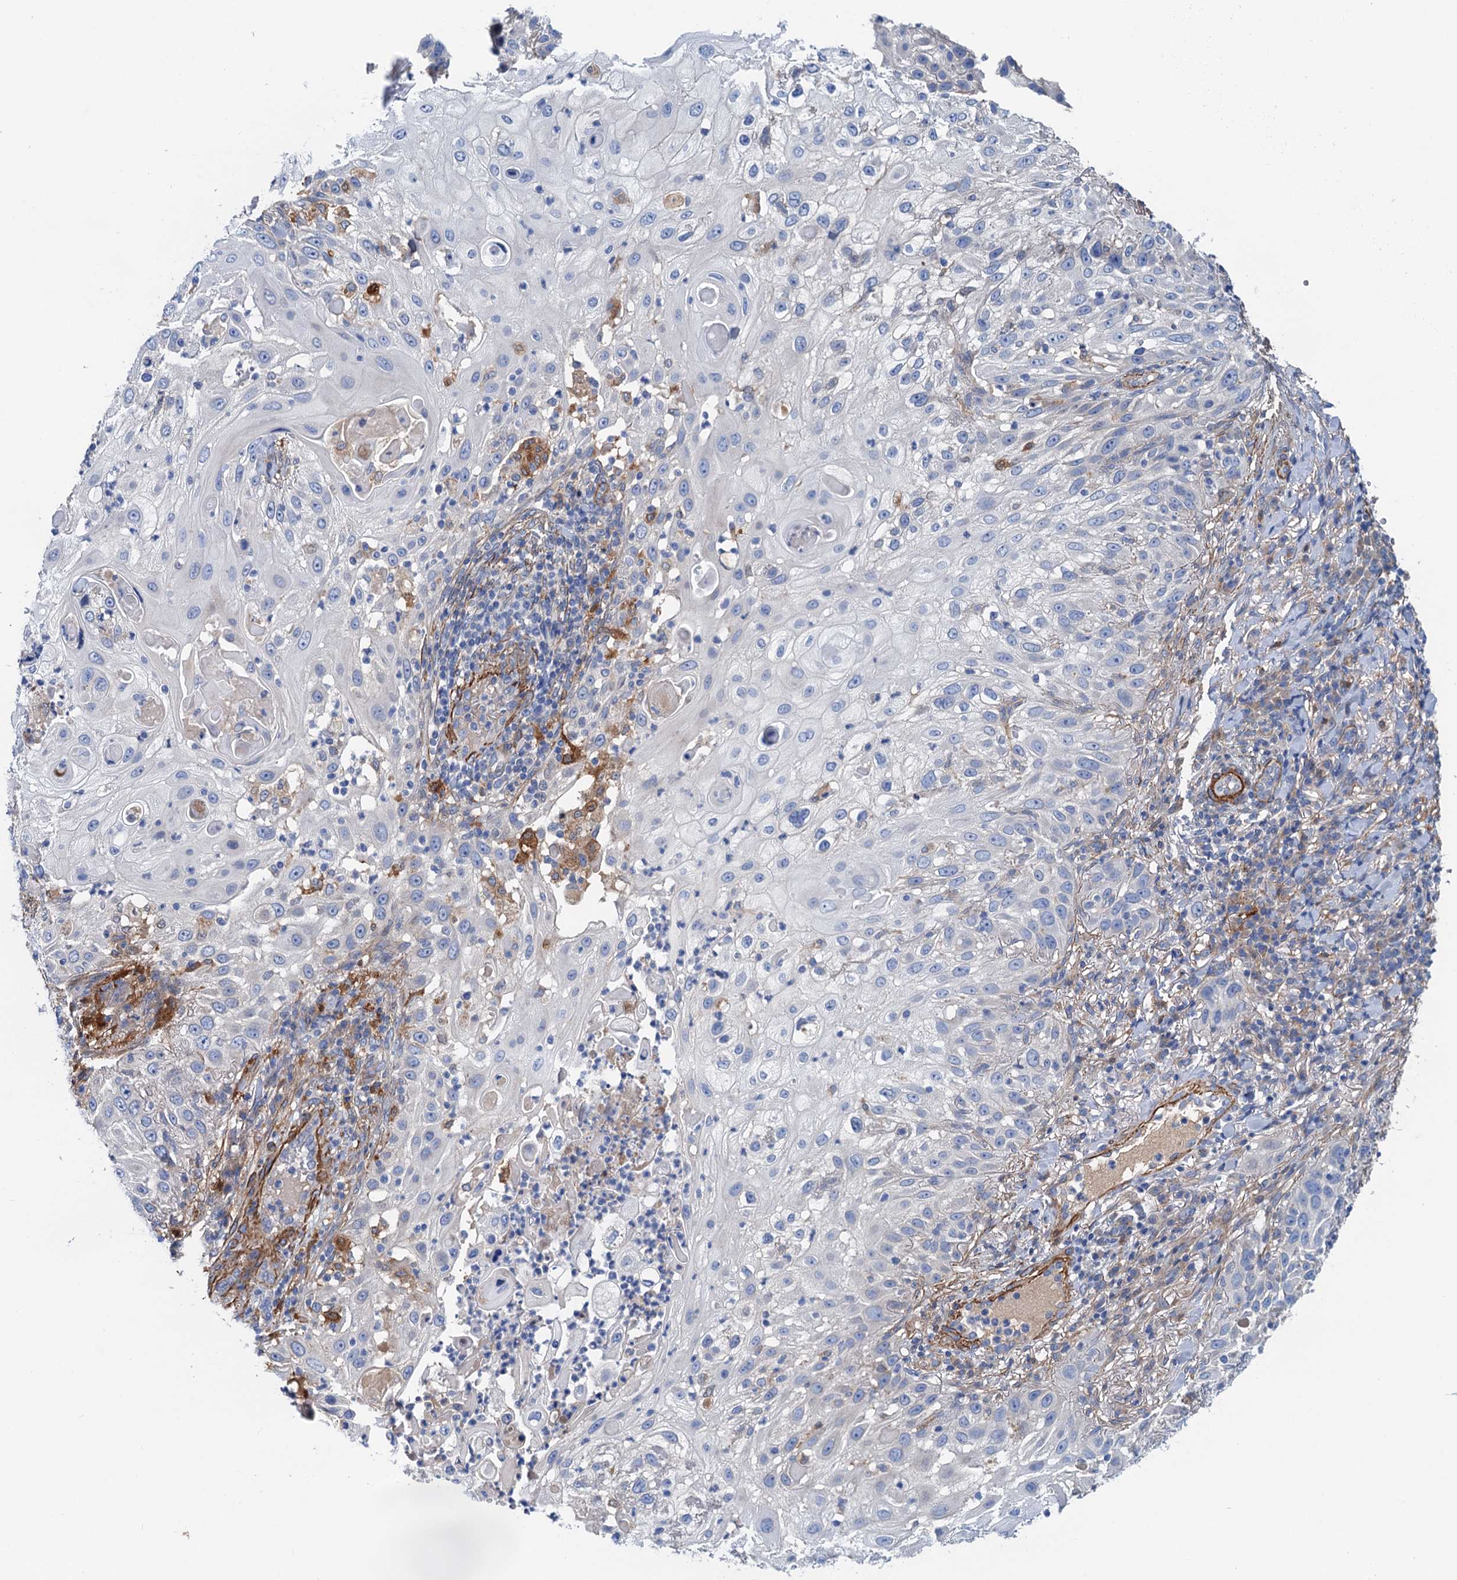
{"staining": {"intensity": "negative", "quantity": "none", "location": "none"}, "tissue": "skin cancer", "cell_type": "Tumor cells", "image_type": "cancer", "snomed": [{"axis": "morphology", "description": "Squamous cell carcinoma, NOS"}, {"axis": "topography", "description": "Skin"}], "caption": "DAB immunohistochemical staining of squamous cell carcinoma (skin) reveals no significant expression in tumor cells.", "gene": "CSTPP1", "patient": {"sex": "female", "age": 44}}